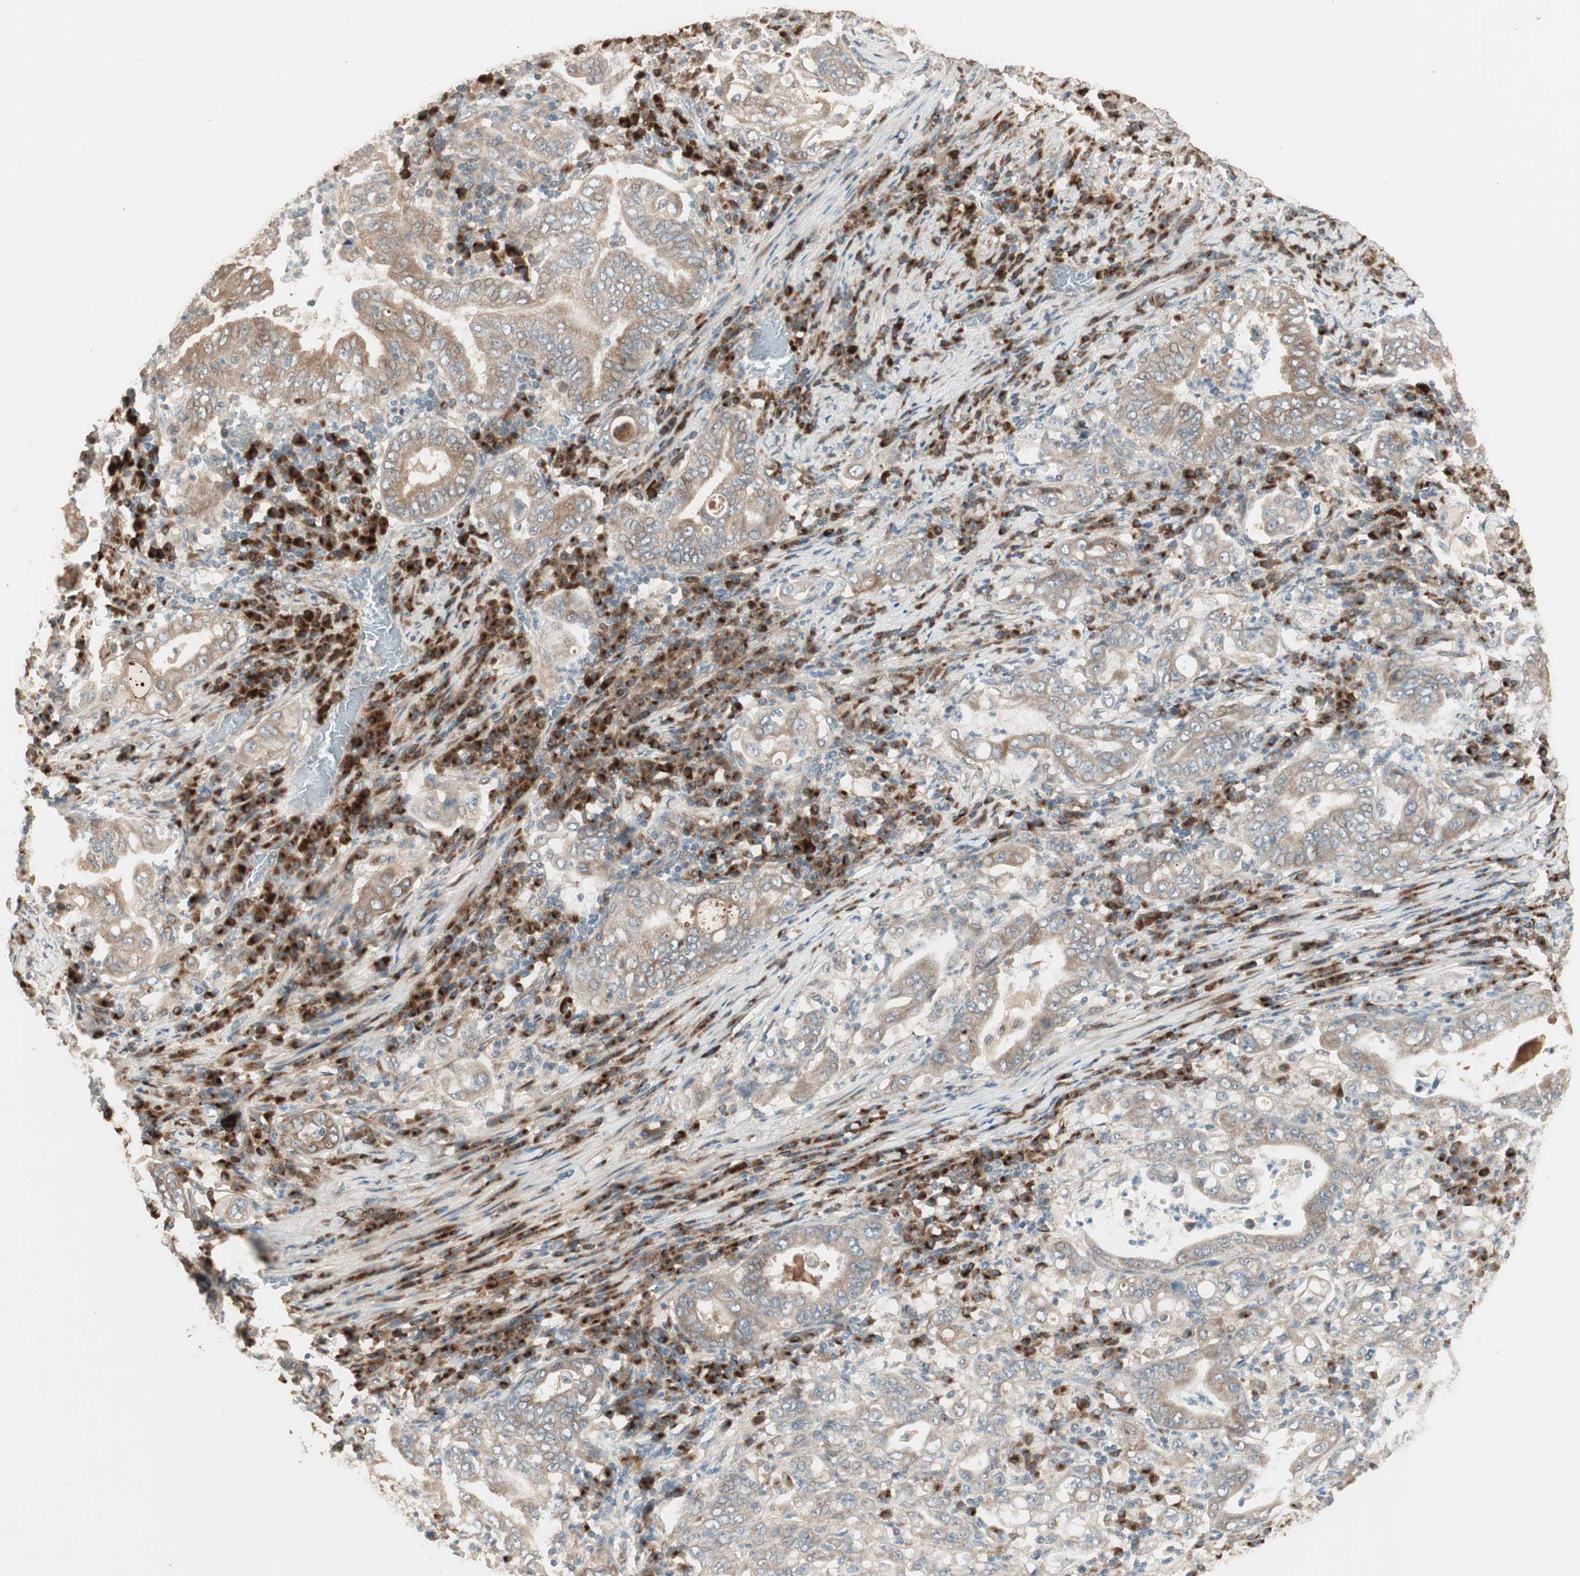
{"staining": {"intensity": "moderate", "quantity": ">75%", "location": "cytoplasmic/membranous"}, "tissue": "stomach cancer", "cell_type": "Tumor cells", "image_type": "cancer", "snomed": [{"axis": "morphology", "description": "Normal tissue, NOS"}, {"axis": "morphology", "description": "Adenocarcinoma, NOS"}, {"axis": "topography", "description": "Esophagus"}, {"axis": "topography", "description": "Stomach, upper"}, {"axis": "topography", "description": "Peripheral nerve tissue"}], "caption": "Human stomach cancer (adenocarcinoma) stained for a protein (brown) reveals moderate cytoplasmic/membranous positive expression in approximately >75% of tumor cells.", "gene": "RARRES1", "patient": {"sex": "male", "age": 62}}